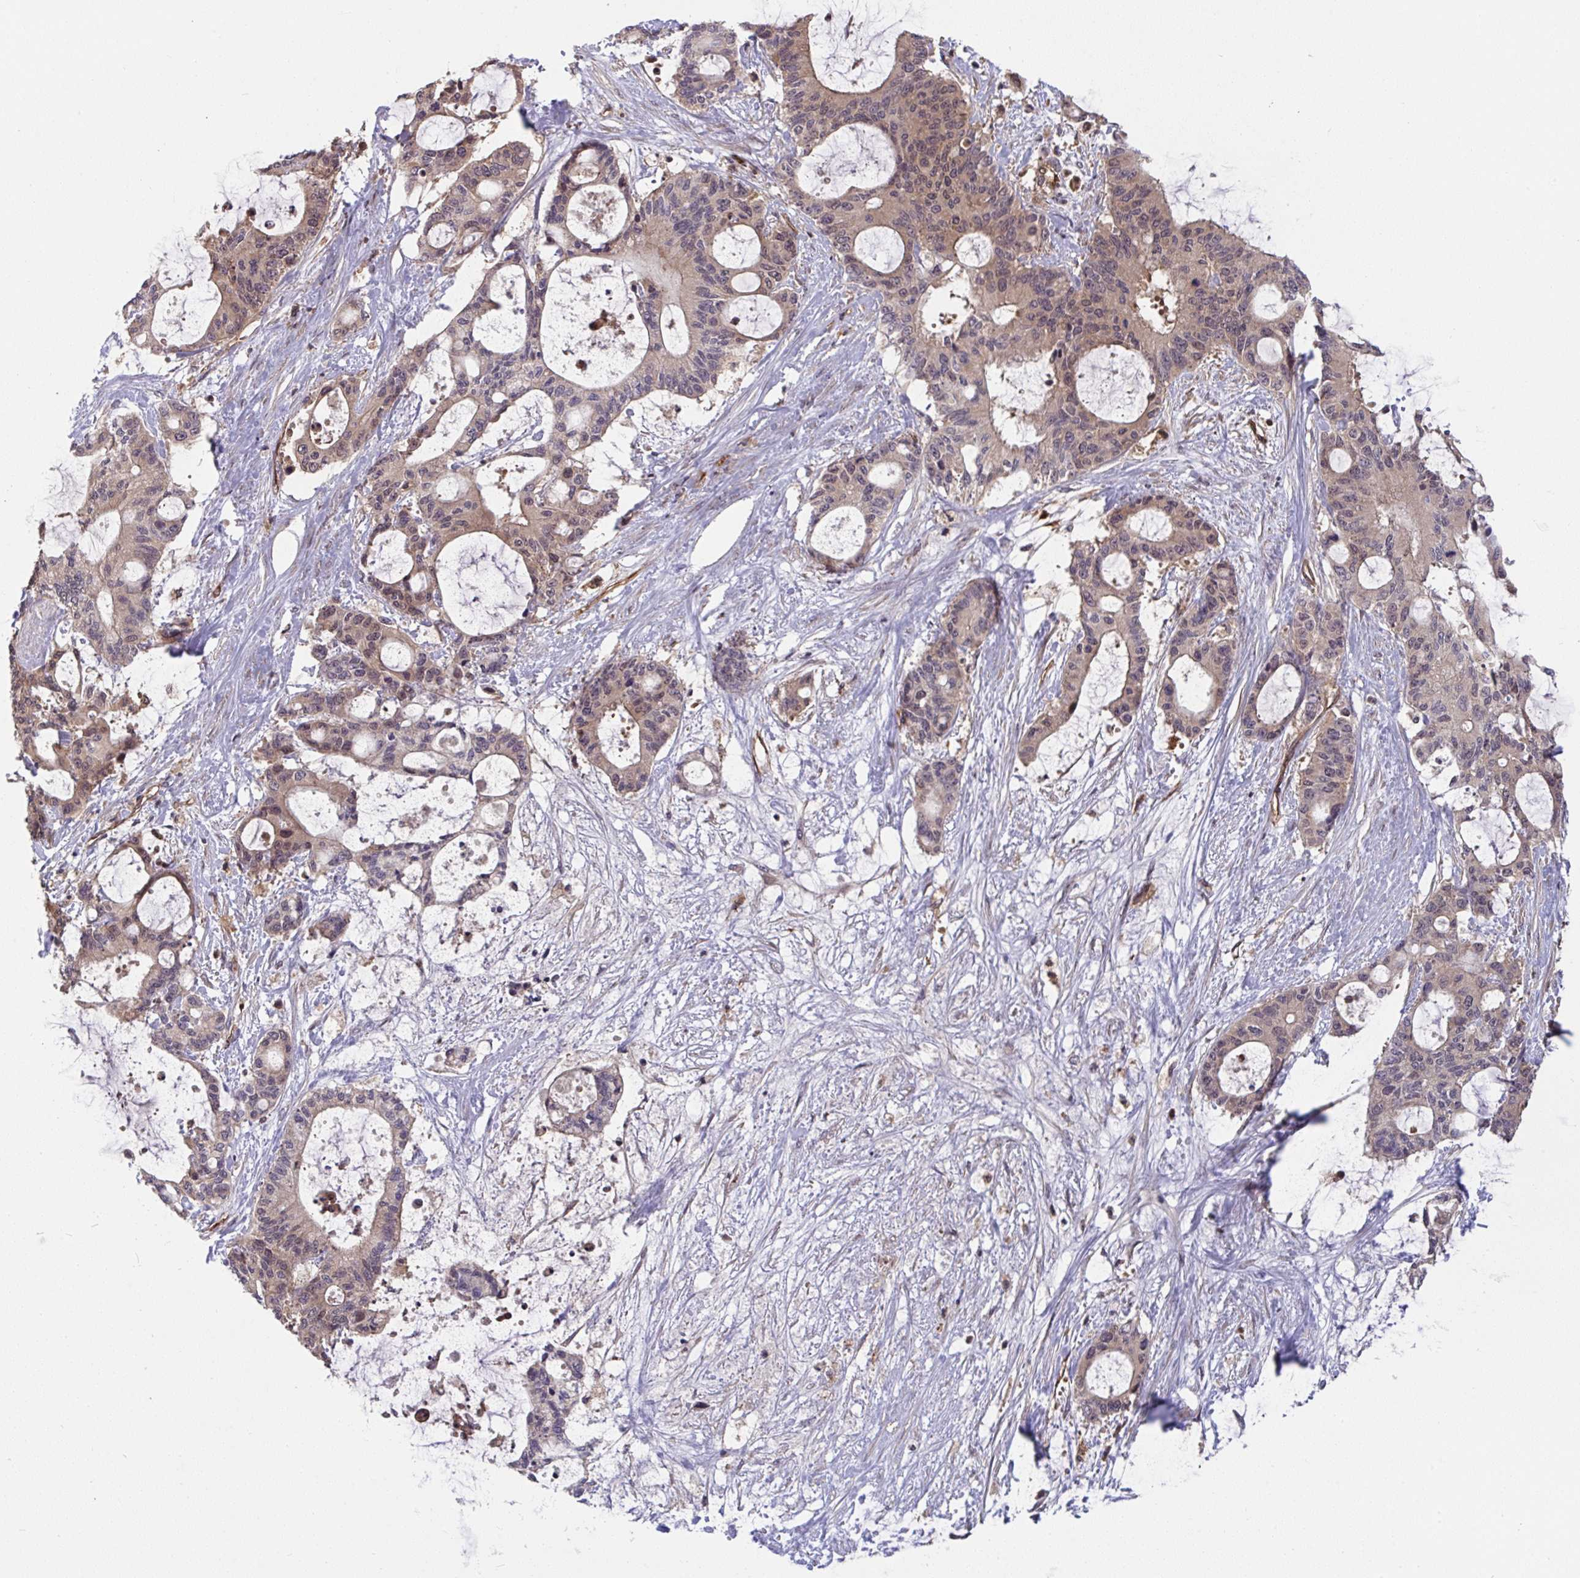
{"staining": {"intensity": "weak", "quantity": "25%-75%", "location": "cytoplasmic/membranous,nuclear"}, "tissue": "liver cancer", "cell_type": "Tumor cells", "image_type": "cancer", "snomed": [{"axis": "morphology", "description": "Normal tissue, NOS"}, {"axis": "morphology", "description": "Cholangiocarcinoma"}, {"axis": "topography", "description": "Liver"}, {"axis": "topography", "description": "Peripheral nerve tissue"}], "caption": "A high-resolution image shows IHC staining of cholangiocarcinoma (liver), which reveals weak cytoplasmic/membranous and nuclear expression in approximately 25%-75% of tumor cells. Immunohistochemistry (ihc) stains the protein in brown and the nuclei are stained blue.", "gene": "TIGAR", "patient": {"sex": "female", "age": 73}}